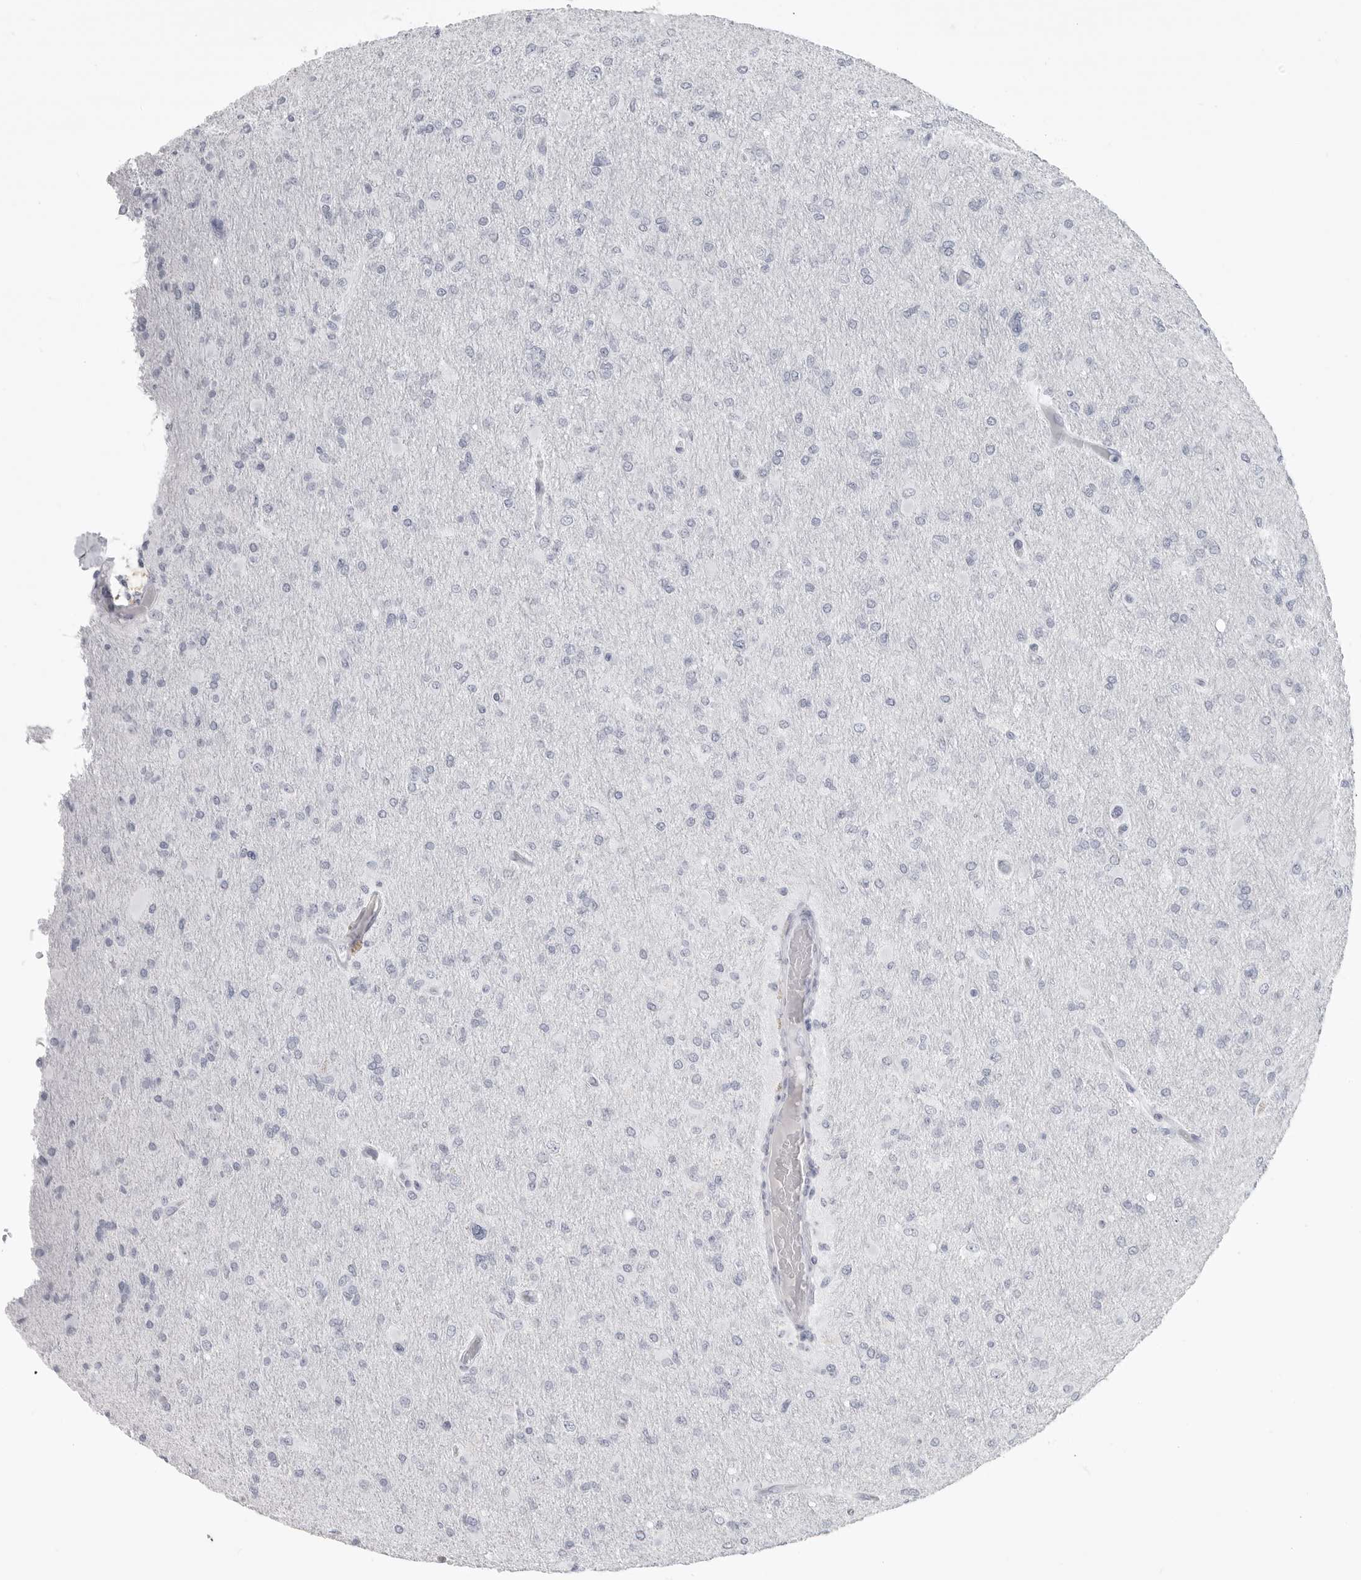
{"staining": {"intensity": "negative", "quantity": "none", "location": "none"}, "tissue": "glioma", "cell_type": "Tumor cells", "image_type": "cancer", "snomed": [{"axis": "morphology", "description": "Glioma, malignant, High grade"}, {"axis": "topography", "description": "Cerebral cortex"}], "caption": "Immunohistochemistry (IHC) histopathology image of neoplastic tissue: glioma stained with DAB (3,3'-diaminobenzidine) reveals no significant protein staining in tumor cells. The staining was performed using DAB (3,3'-diaminobenzidine) to visualize the protein expression in brown, while the nuclei were stained in blue with hematoxylin (Magnification: 20x).", "gene": "LY6D", "patient": {"sex": "female", "age": 36}}